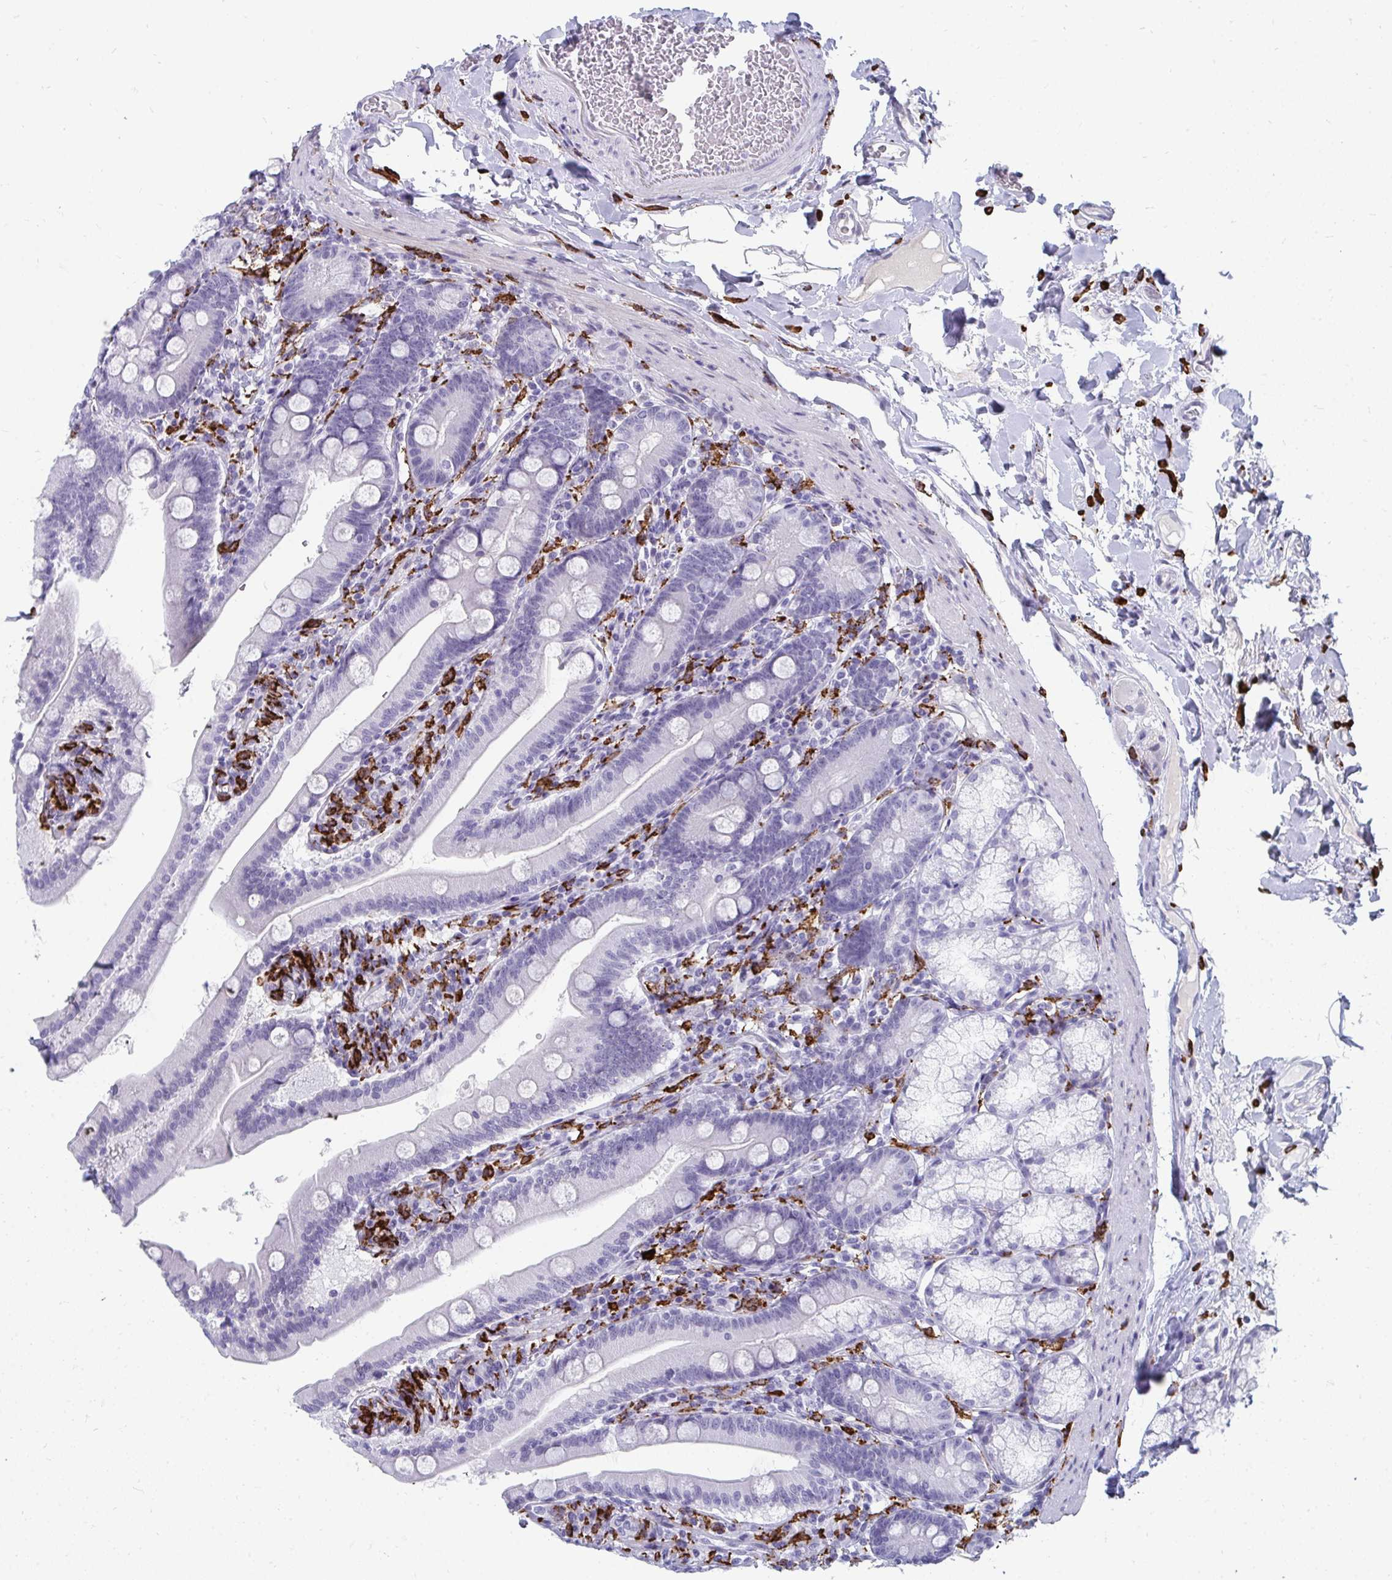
{"staining": {"intensity": "negative", "quantity": "none", "location": "none"}, "tissue": "duodenum", "cell_type": "Glandular cells", "image_type": "normal", "snomed": [{"axis": "morphology", "description": "Normal tissue, NOS"}, {"axis": "topography", "description": "Duodenum"}], "caption": "This histopathology image is of benign duodenum stained with immunohistochemistry to label a protein in brown with the nuclei are counter-stained blue. There is no staining in glandular cells. Nuclei are stained in blue.", "gene": "CD163", "patient": {"sex": "female", "age": 67}}